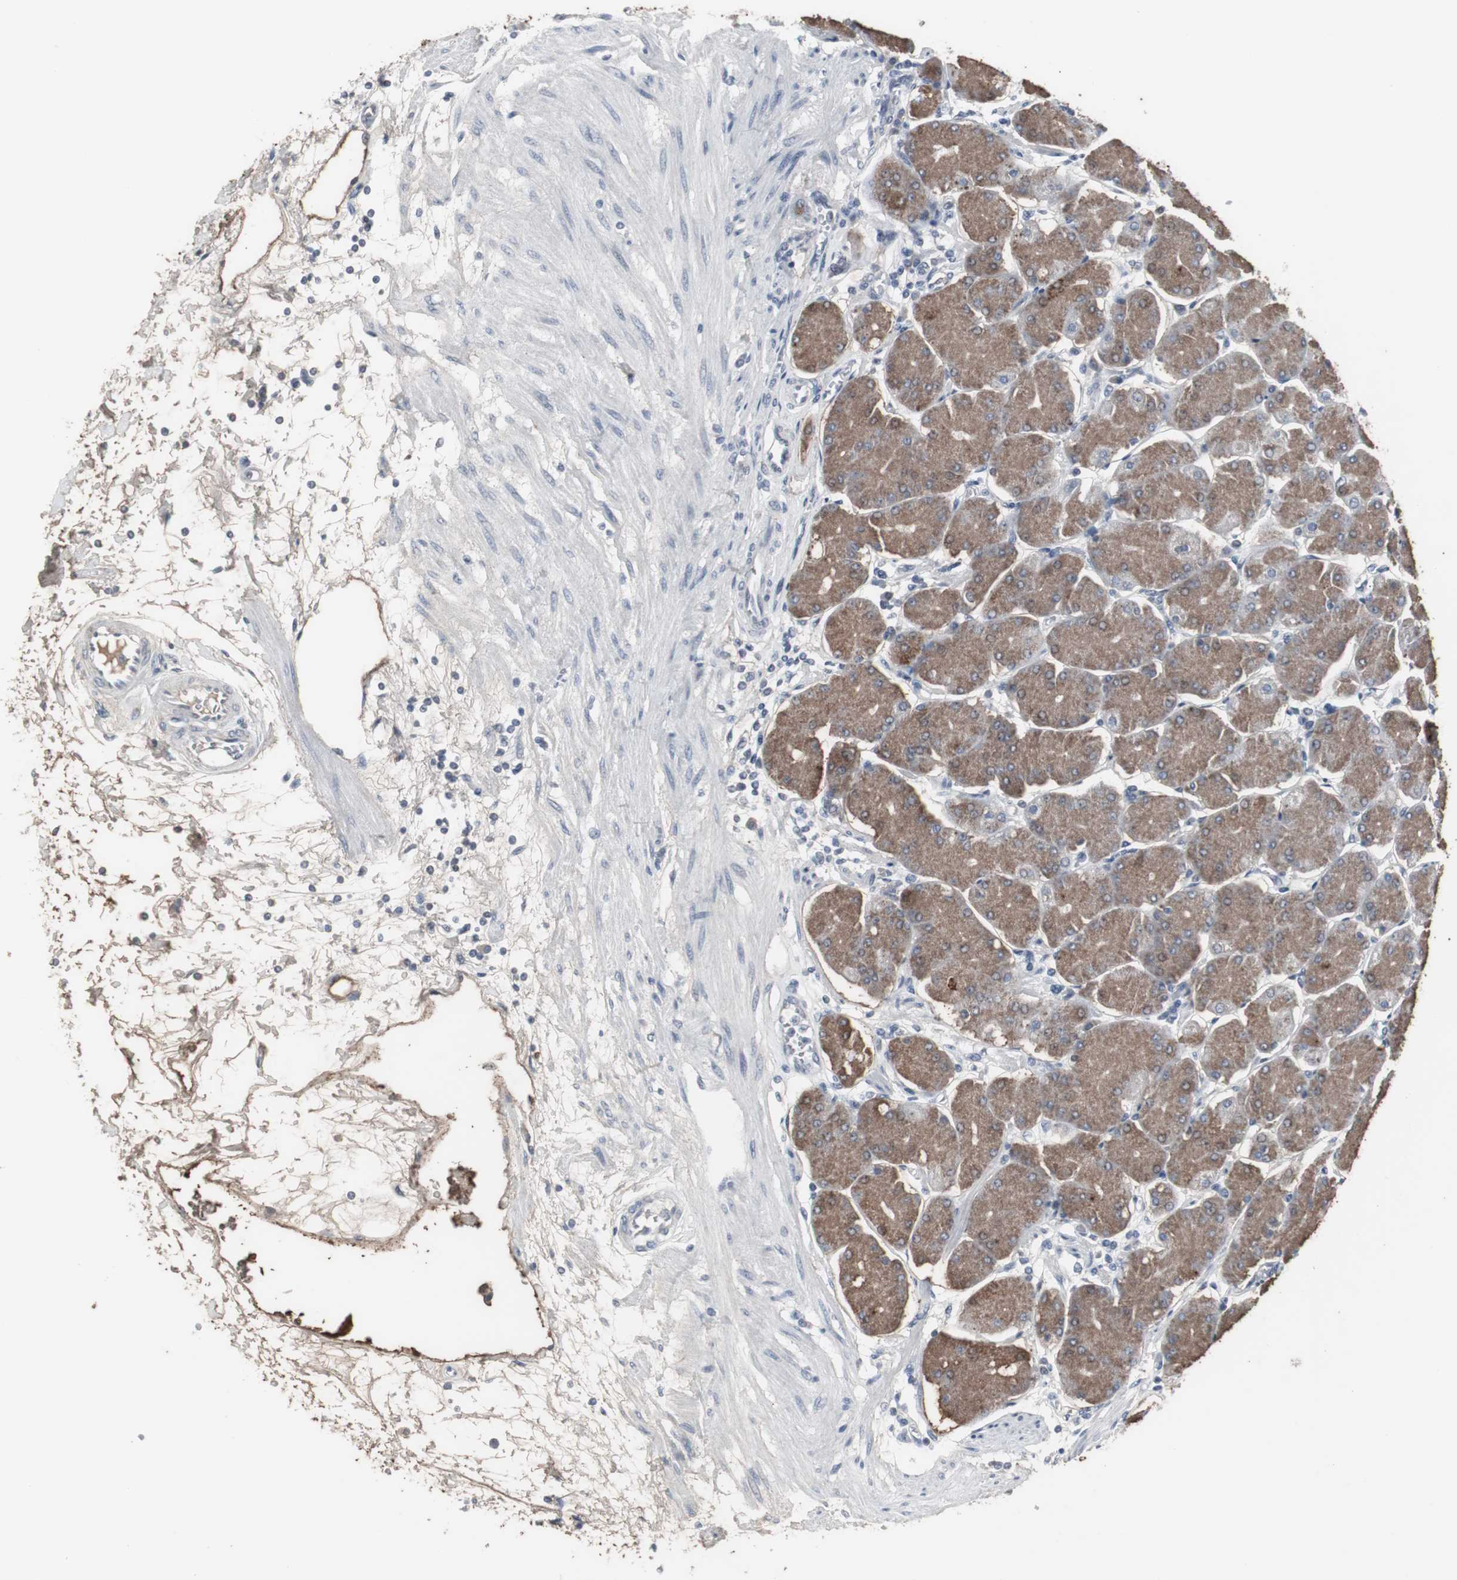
{"staining": {"intensity": "moderate", "quantity": "25%-75%", "location": "cytoplasmic/membranous"}, "tissue": "stomach", "cell_type": "Glandular cells", "image_type": "normal", "snomed": [{"axis": "morphology", "description": "Normal tissue, NOS"}, {"axis": "topography", "description": "Stomach, upper"}, {"axis": "topography", "description": "Stomach"}], "caption": "Stomach stained with DAB immunohistochemistry shows medium levels of moderate cytoplasmic/membranous staining in about 25%-75% of glandular cells.", "gene": "ACAA1", "patient": {"sex": "male", "age": 76}}